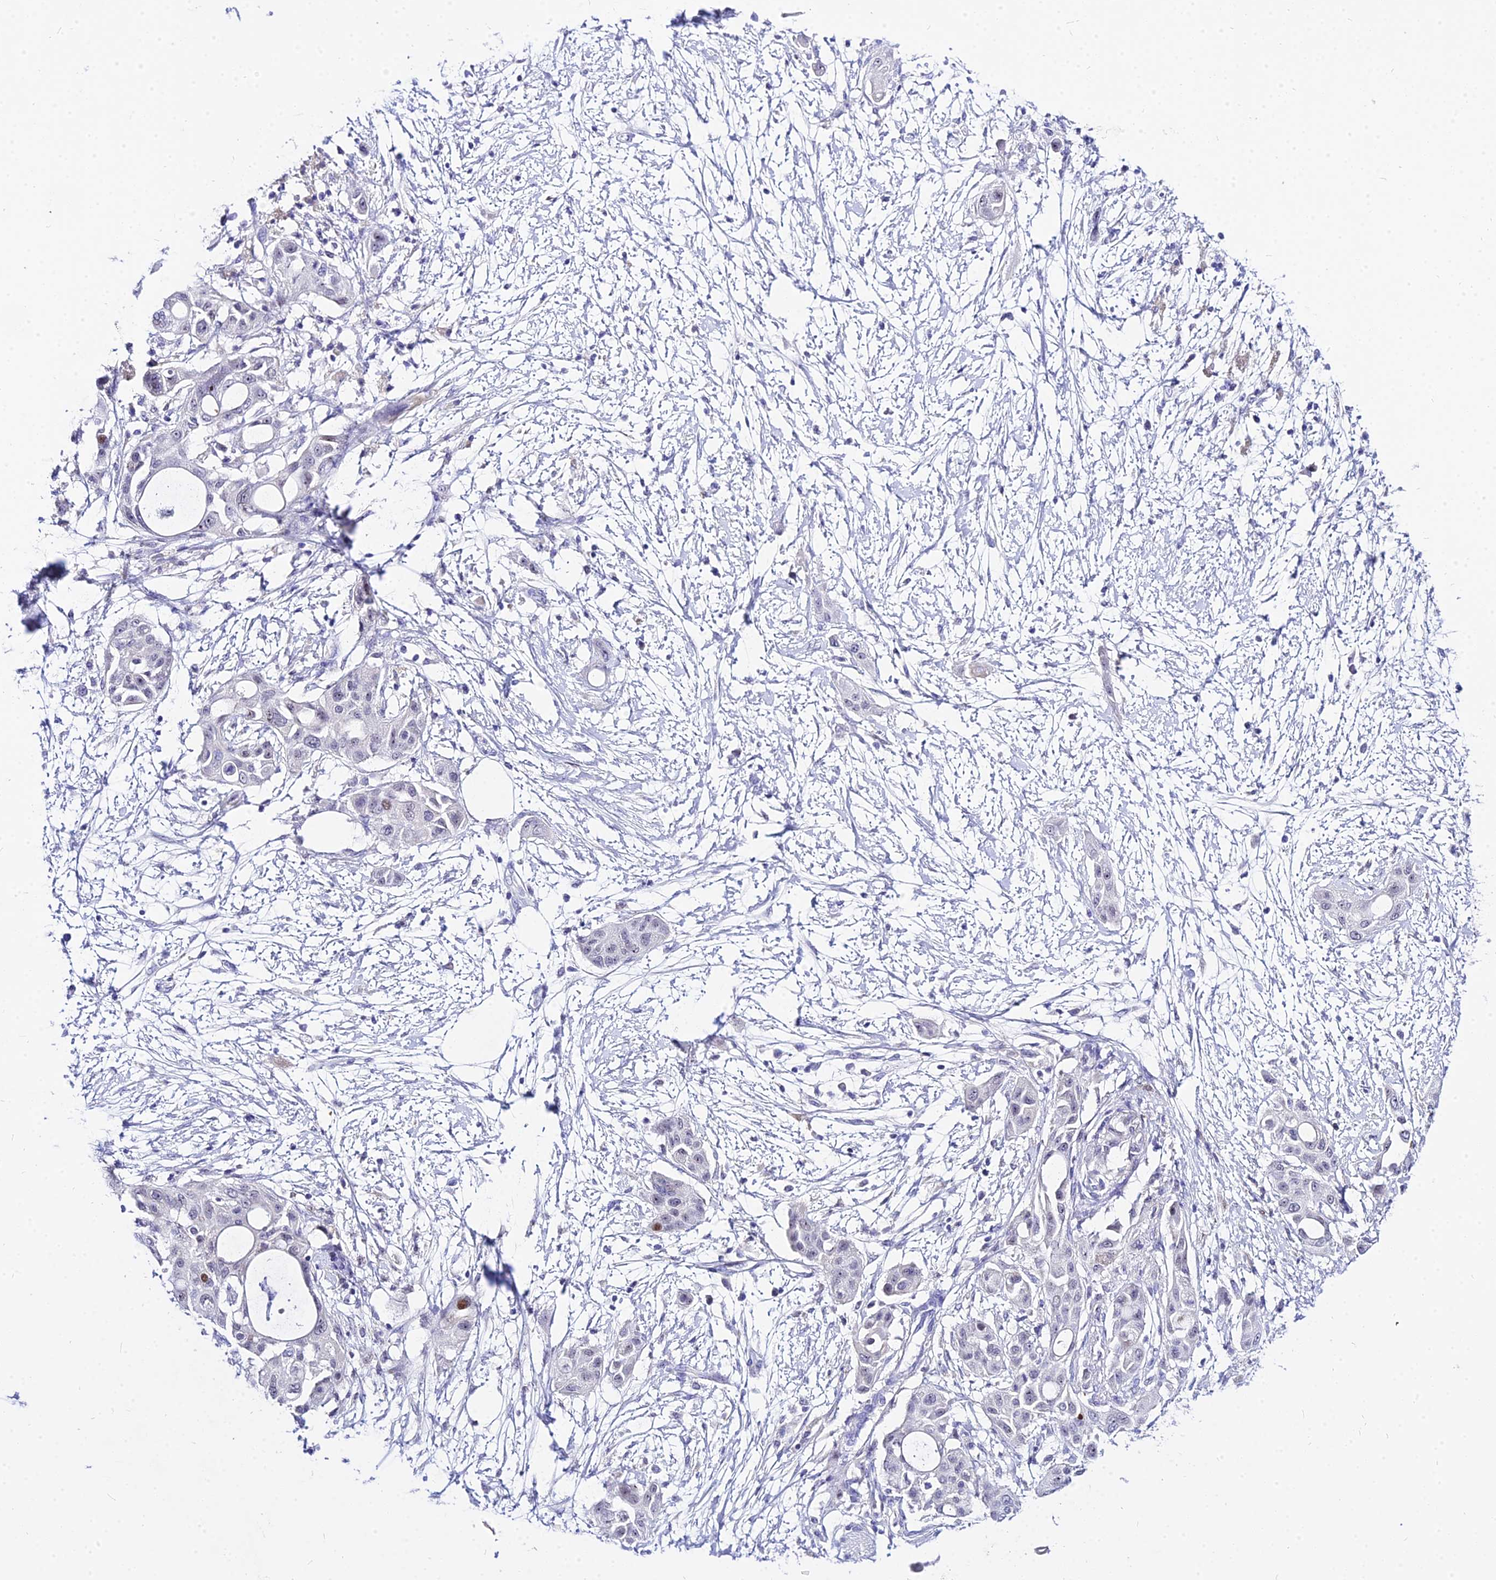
{"staining": {"intensity": "negative", "quantity": "none", "location": "none"}, "tissue": "pancreatic cancer", "cell_type": "Tumor cells", "image_type": "cancer", "snomed": [{"axis": "morphology", "description": "Adenocarcinoma, NOS"}, {"axis": "topography", "description": "Pancreas"}], "caption": "This is an IHC micrograph of adenocarcinoma (pancreatic). There is no staining in tumor cells.", "gene": "CARD18", "patient": {"sex": "male", "age": 68}}